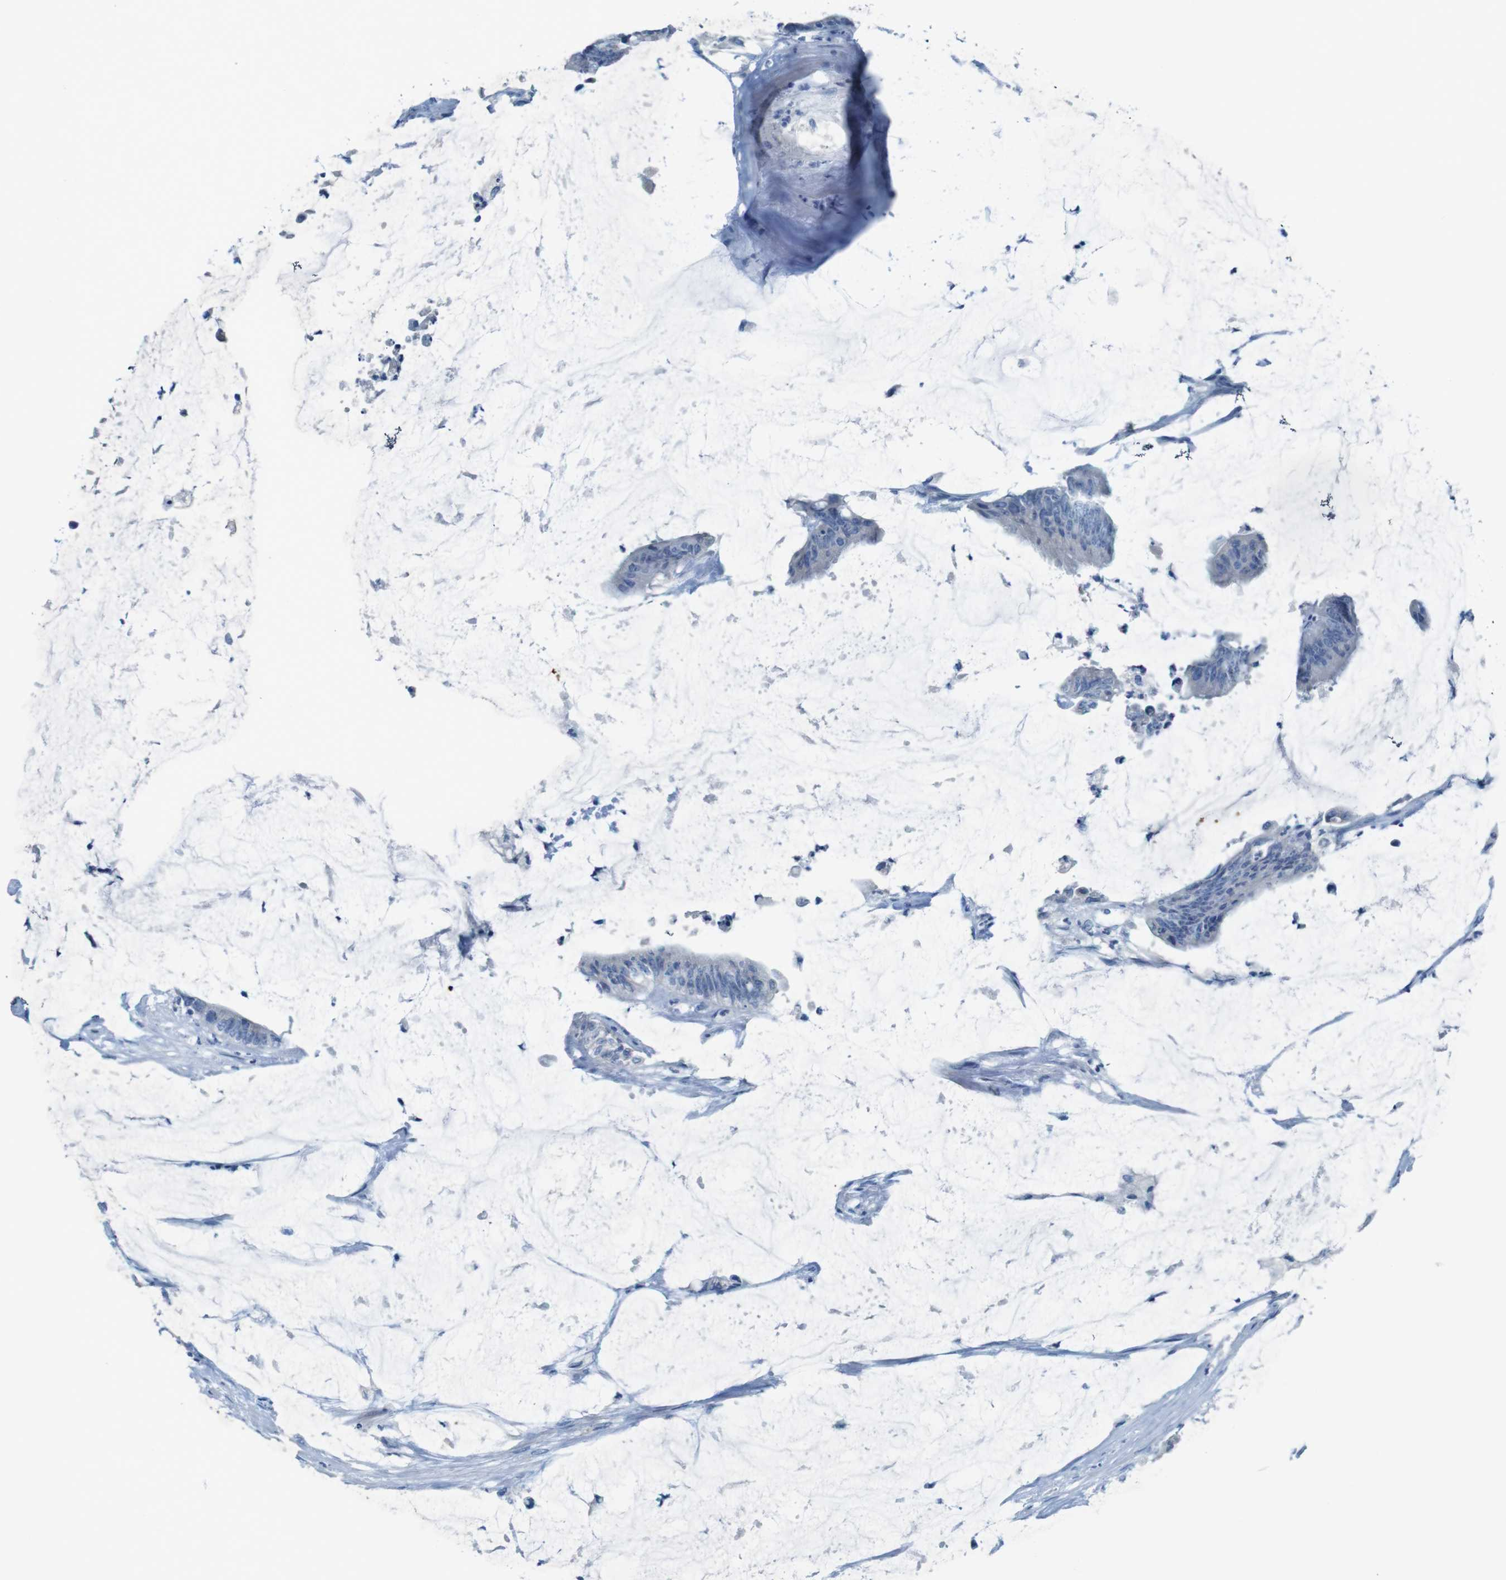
{"staining": {"intensity": "negative", "quantity": "none", "location": "none"}, "tissue": "colorectal cancer", "cell_type": "Tumor cells", "image_type": "cancer", "snomed": [{"axis": "morphology", "description": "Adenocarcinoma, NOS"}, {"axis": "topography", "description": "Rectum"}], "caption": "An immunohistochemistry histopathology image of colorectal adenocarcinoma is shown. There is no staining in tumor cells of colorectal adenocarcinoma. The staining is performed using DAB (3,3'-diaminobenzidine) brown chromogen with nuclei counter-stained in using hematoxylin.", "gene": "MOGAT3", "patient": {"sex": "female", "age": 66}}